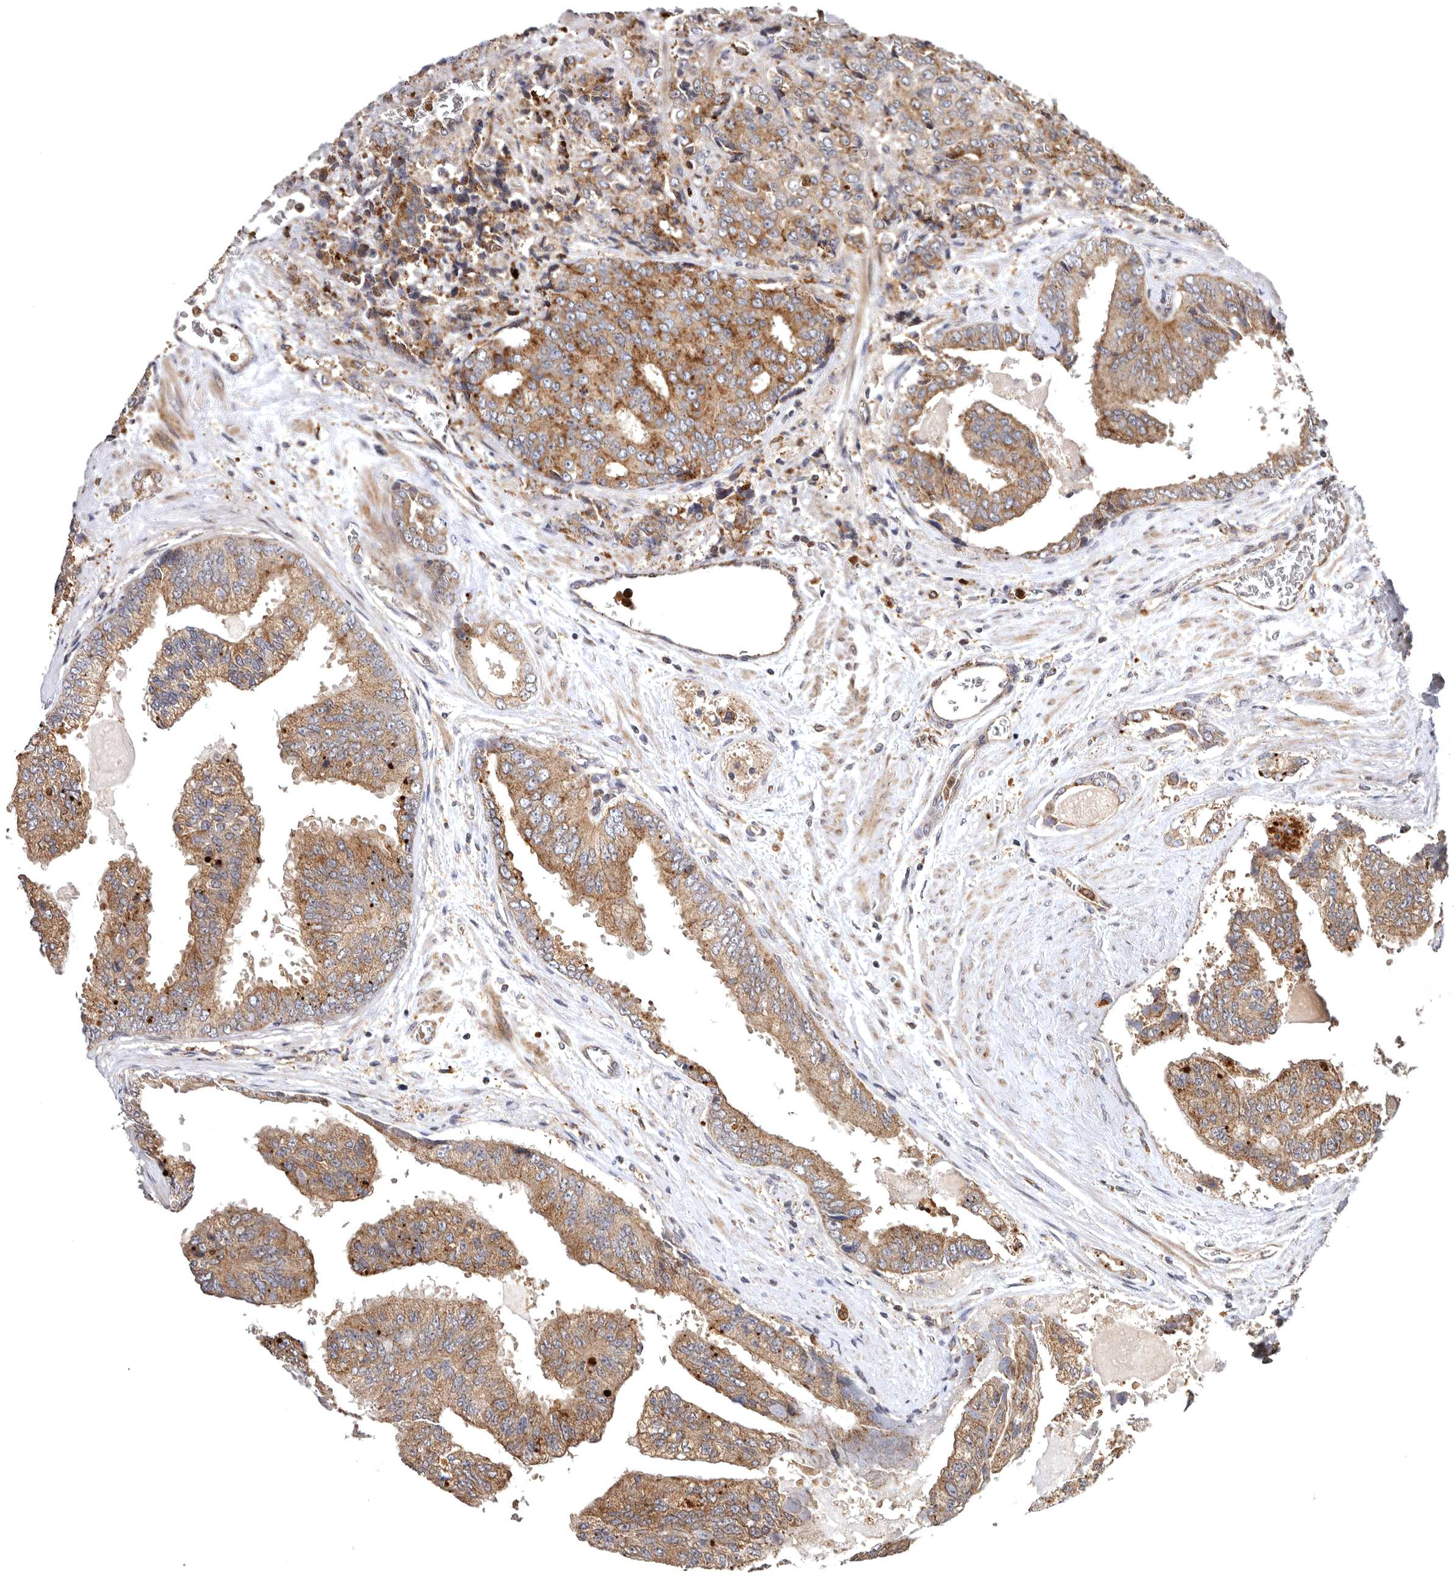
{"staining": {"intensity": "moderate", "quantity": ">75%", "location": "cytoplasmic/membranous"}, "tissue": "prostate cancer", "cell_type": "Tumor cells", "image_type": "cancer", "snomed": [{"axis": "morphology", "description": "Adenocarcinoma, High grade"}, {"axis": "topography", "description": "Prostate"}], "caption": "Moderate cytoplasmic/membranous protein staining is identified in approximately >75% of tumor cells in prostate adenocarcinoma (high-grade).", "gene": "FGFR4", "patient": {"sex": "male", "age": 58}}